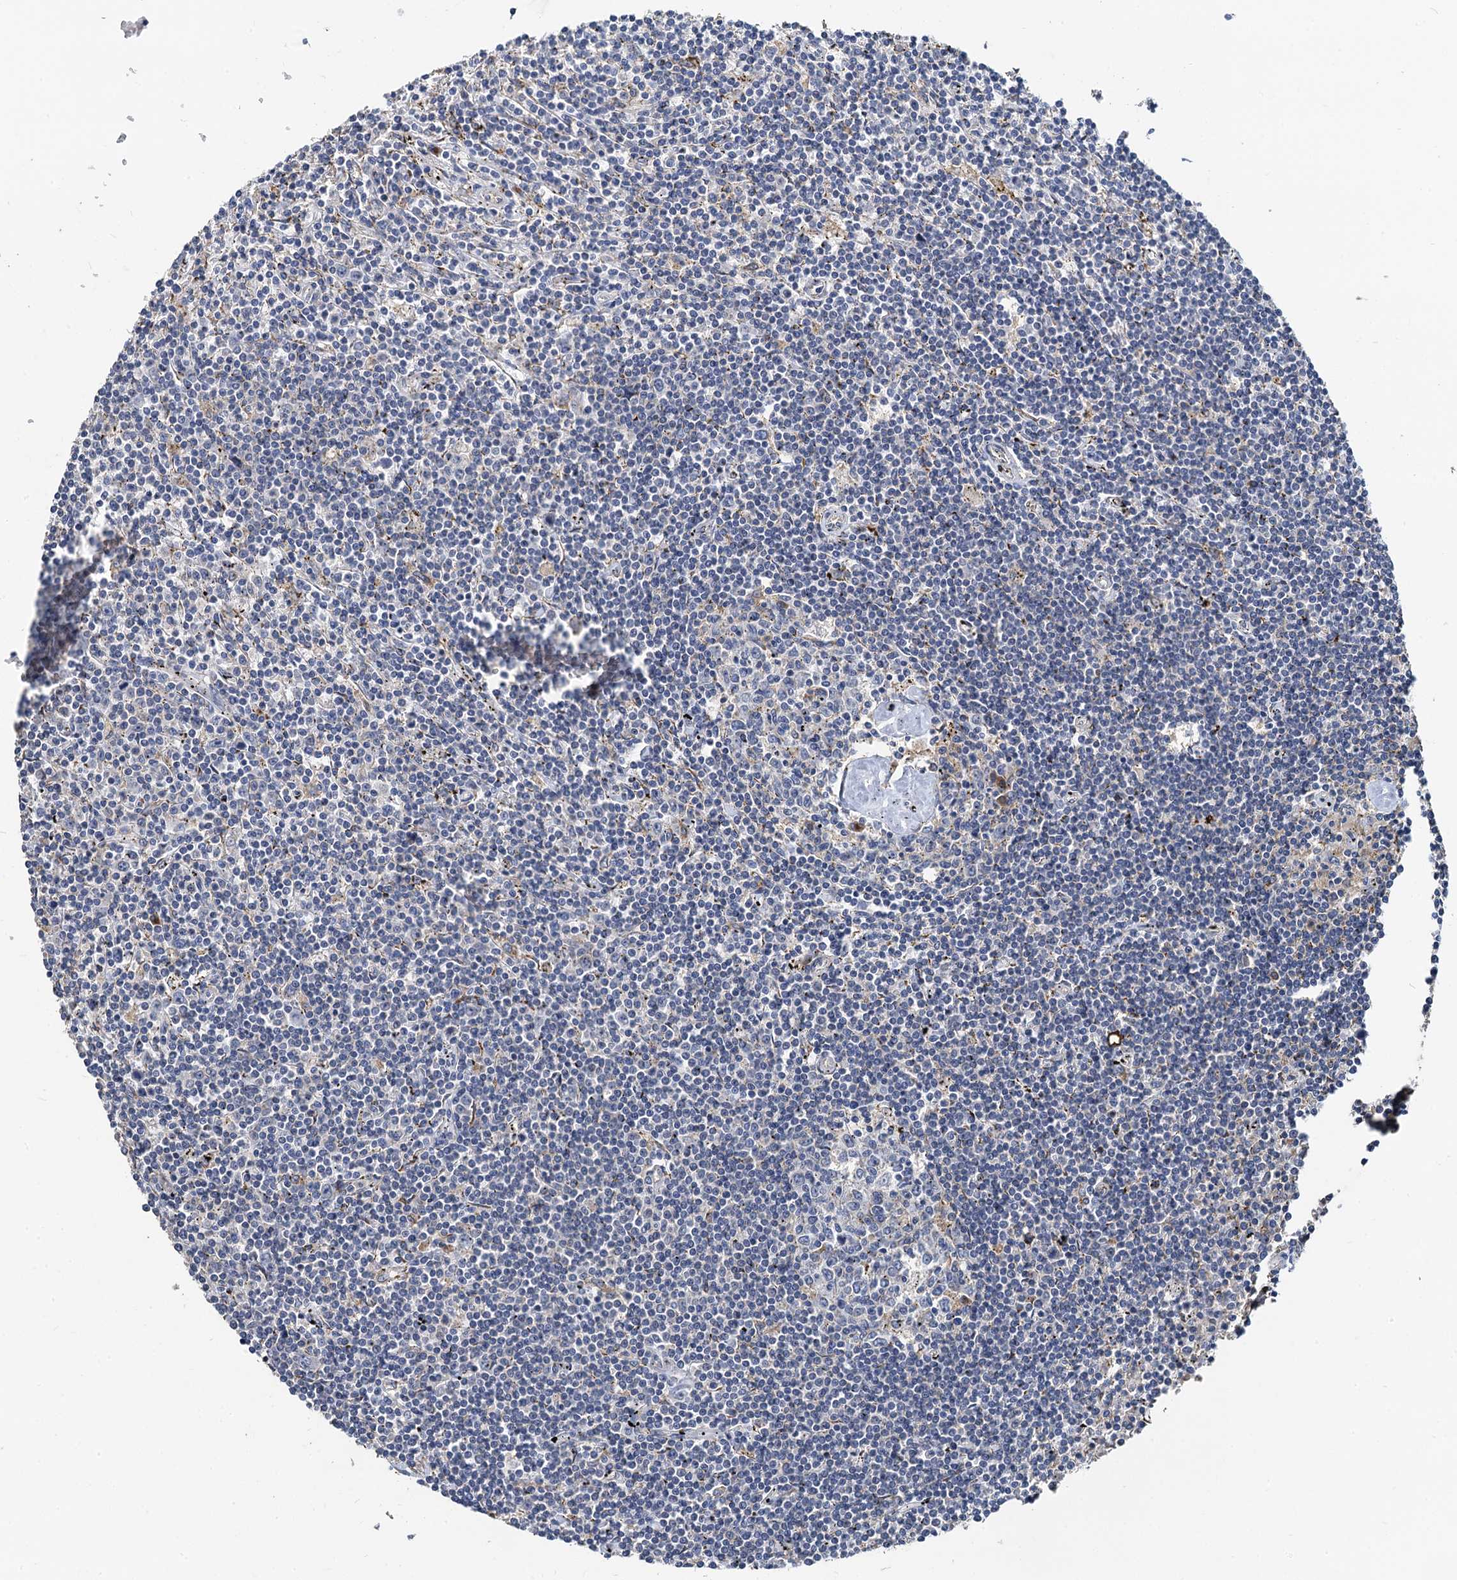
{"staining": {"intensity": "negative", "quantity": "none", "location": "none"}, "tissue": "lymphoma", "cell_type": "Tumor cells", "image_type": "cancer", "snomed": [{"axis": "morphology", "description": "Malignant lymphoma, non-Hodgkin's type, Low grade"}, {"axis": "topography", "description": "Spleen"}], "caption": "Immunohistochemistry (IHC) of lymphoma displays no expression in tumor cells. (DAB IHC, high magnification).", "gene": "NKAPD1", "patient": {"sex": "male", "age": 76}}